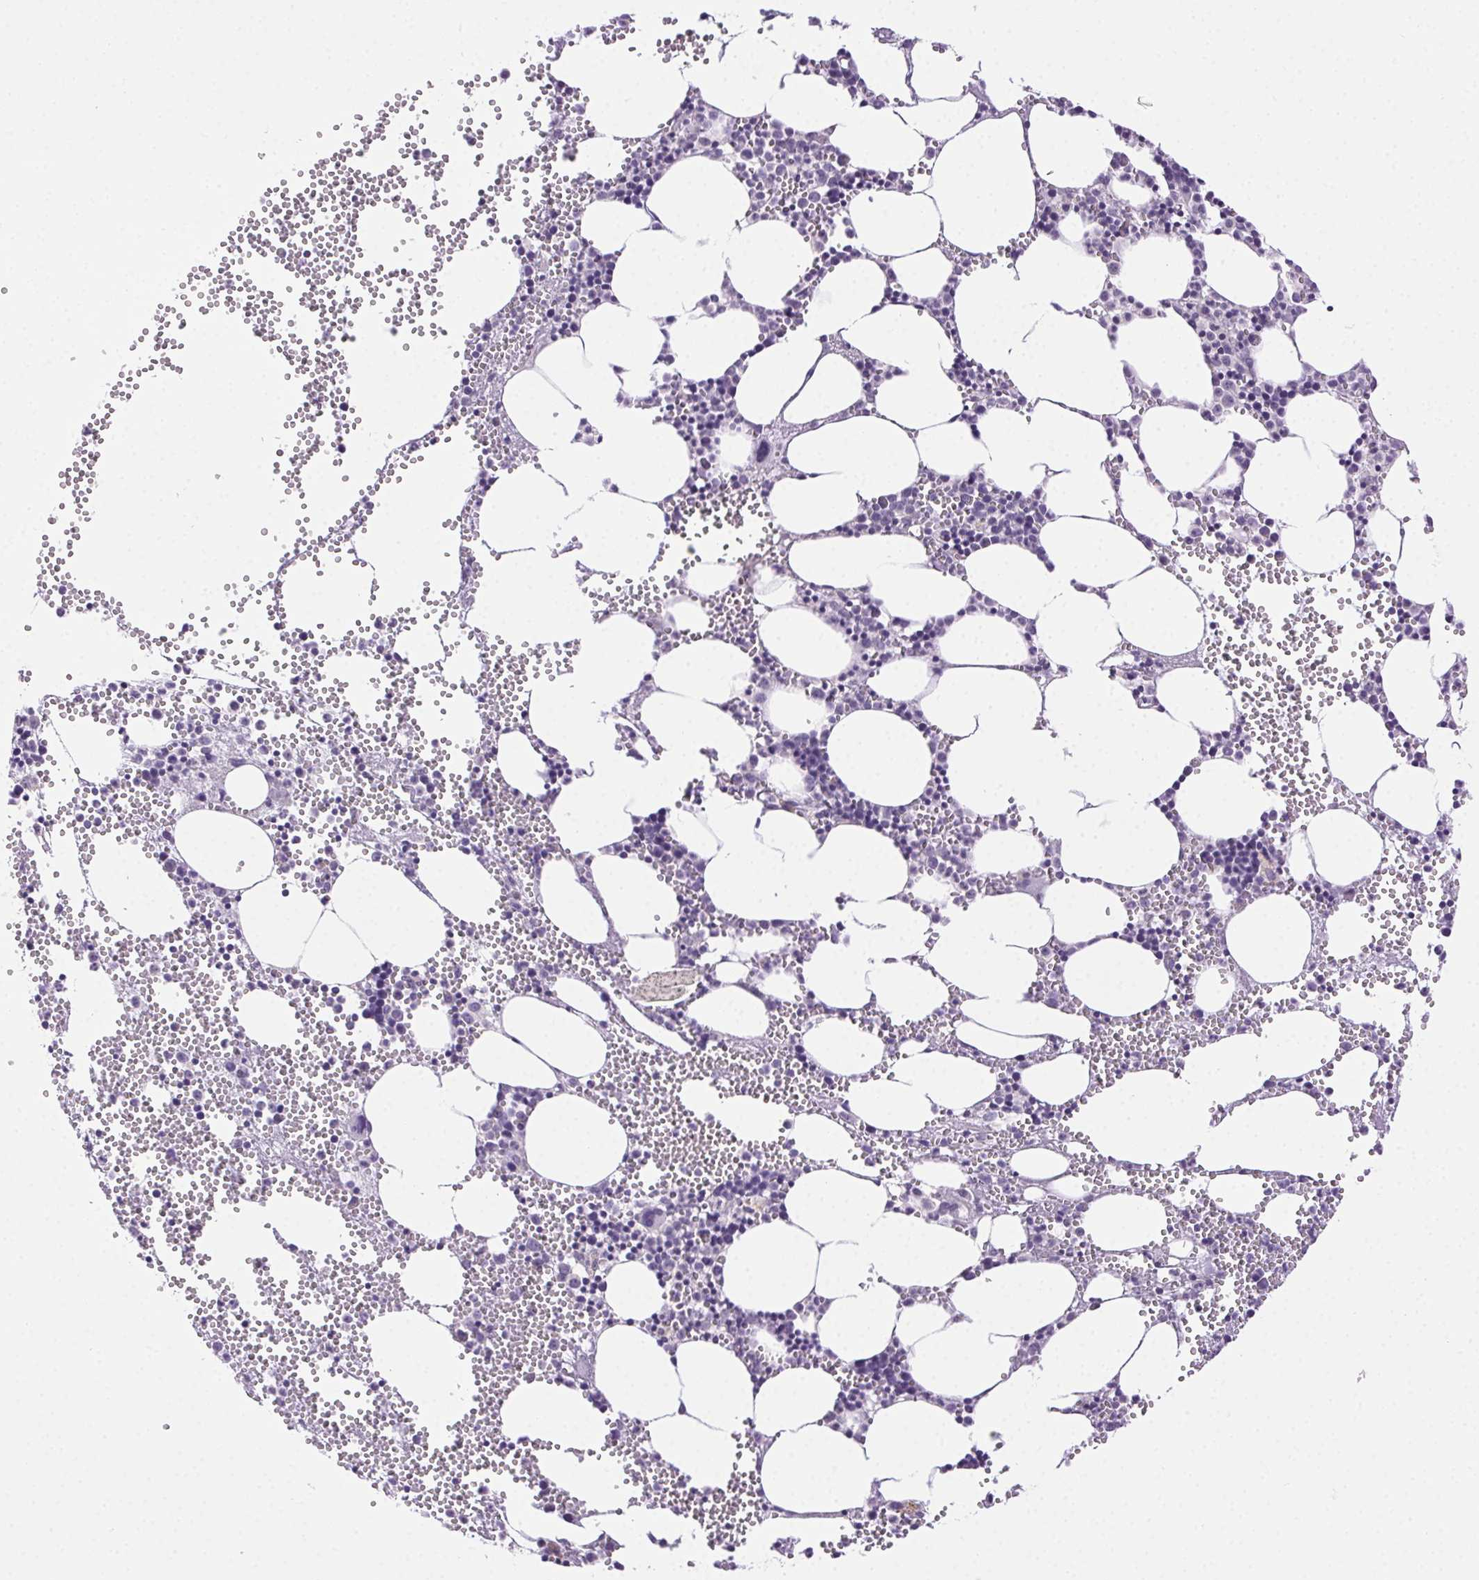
{"staining": {"intensity": "negative", "quantity": "none", "location": "none"}, "tissue": "bone marrow", "cell_type": "Hematopoietic cells", "image_type": "normal", "snomed": [{"axis": "morphology", "description": "Normal tissue, NOS"}, {"axis": "topography", "description": "Bone marrow"}], "caption": "Immunohistochemical staining of unremarkable bone marrow displays no significant positivity in hematopoietic cells. (Brightfield microscopy of DAB immunohistochemistry at high magnification).", "gene": "CLDN10", "patient": {"sex": "male", "age": 89}}